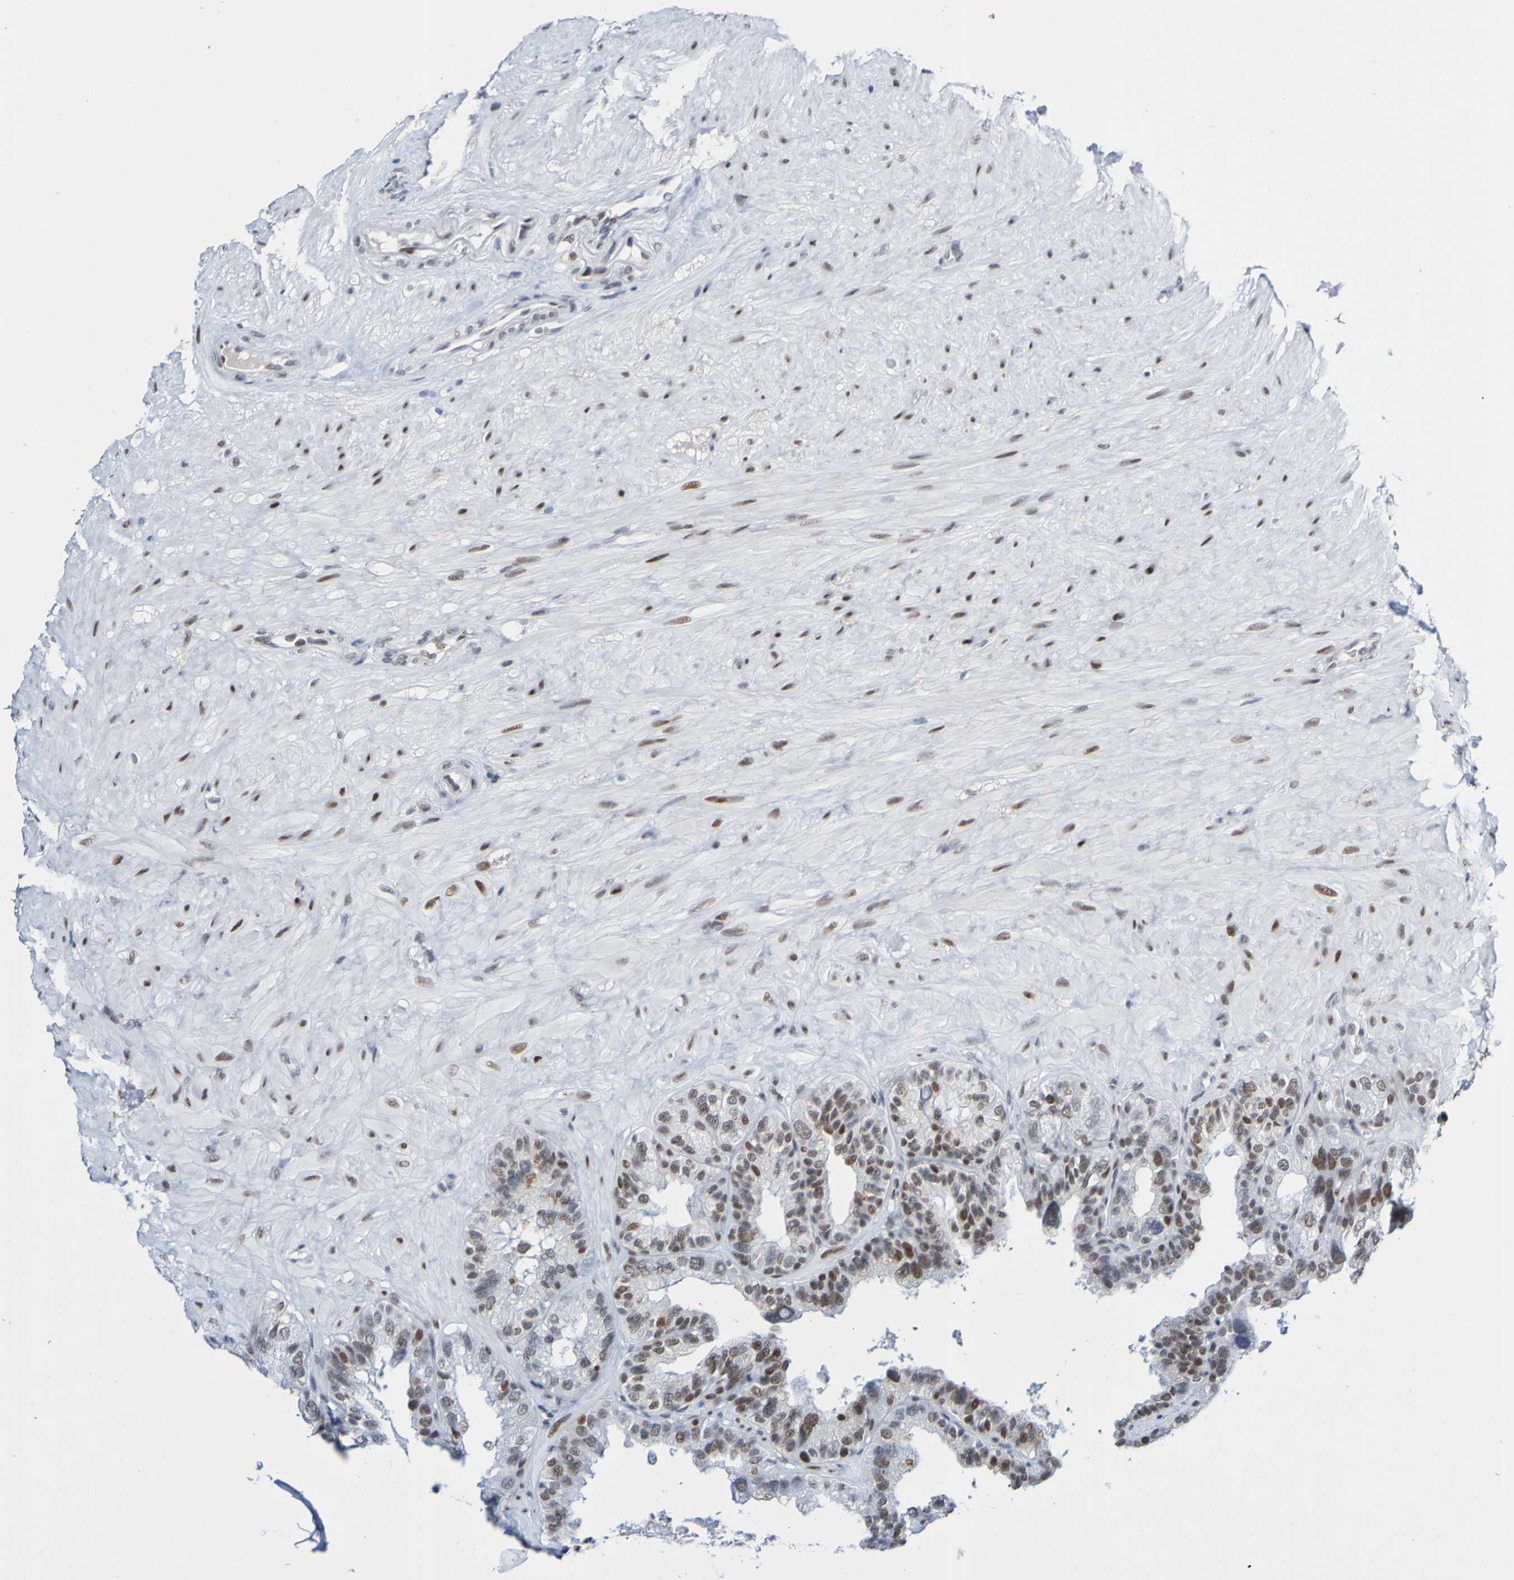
{"staining": {"intensity": "strong", "quantity": "25%-75%", "location": "nuclear"}, "tissue": "seminal vesicle", "cell_type": "Glandular cells", "image_type": "normal", "snomed": [{"axis": "morphology", "description": "Normal tissue, NOS"}, {"axis": "topography", "description": "Seminal veicle"}], "caption": "A histopathology image of seminal vesicle stained for a protein displays strong nuclear brown staining in glandular cells.", "gene": "PCGF1", "patient": {"sex": "male", "age": 68}}